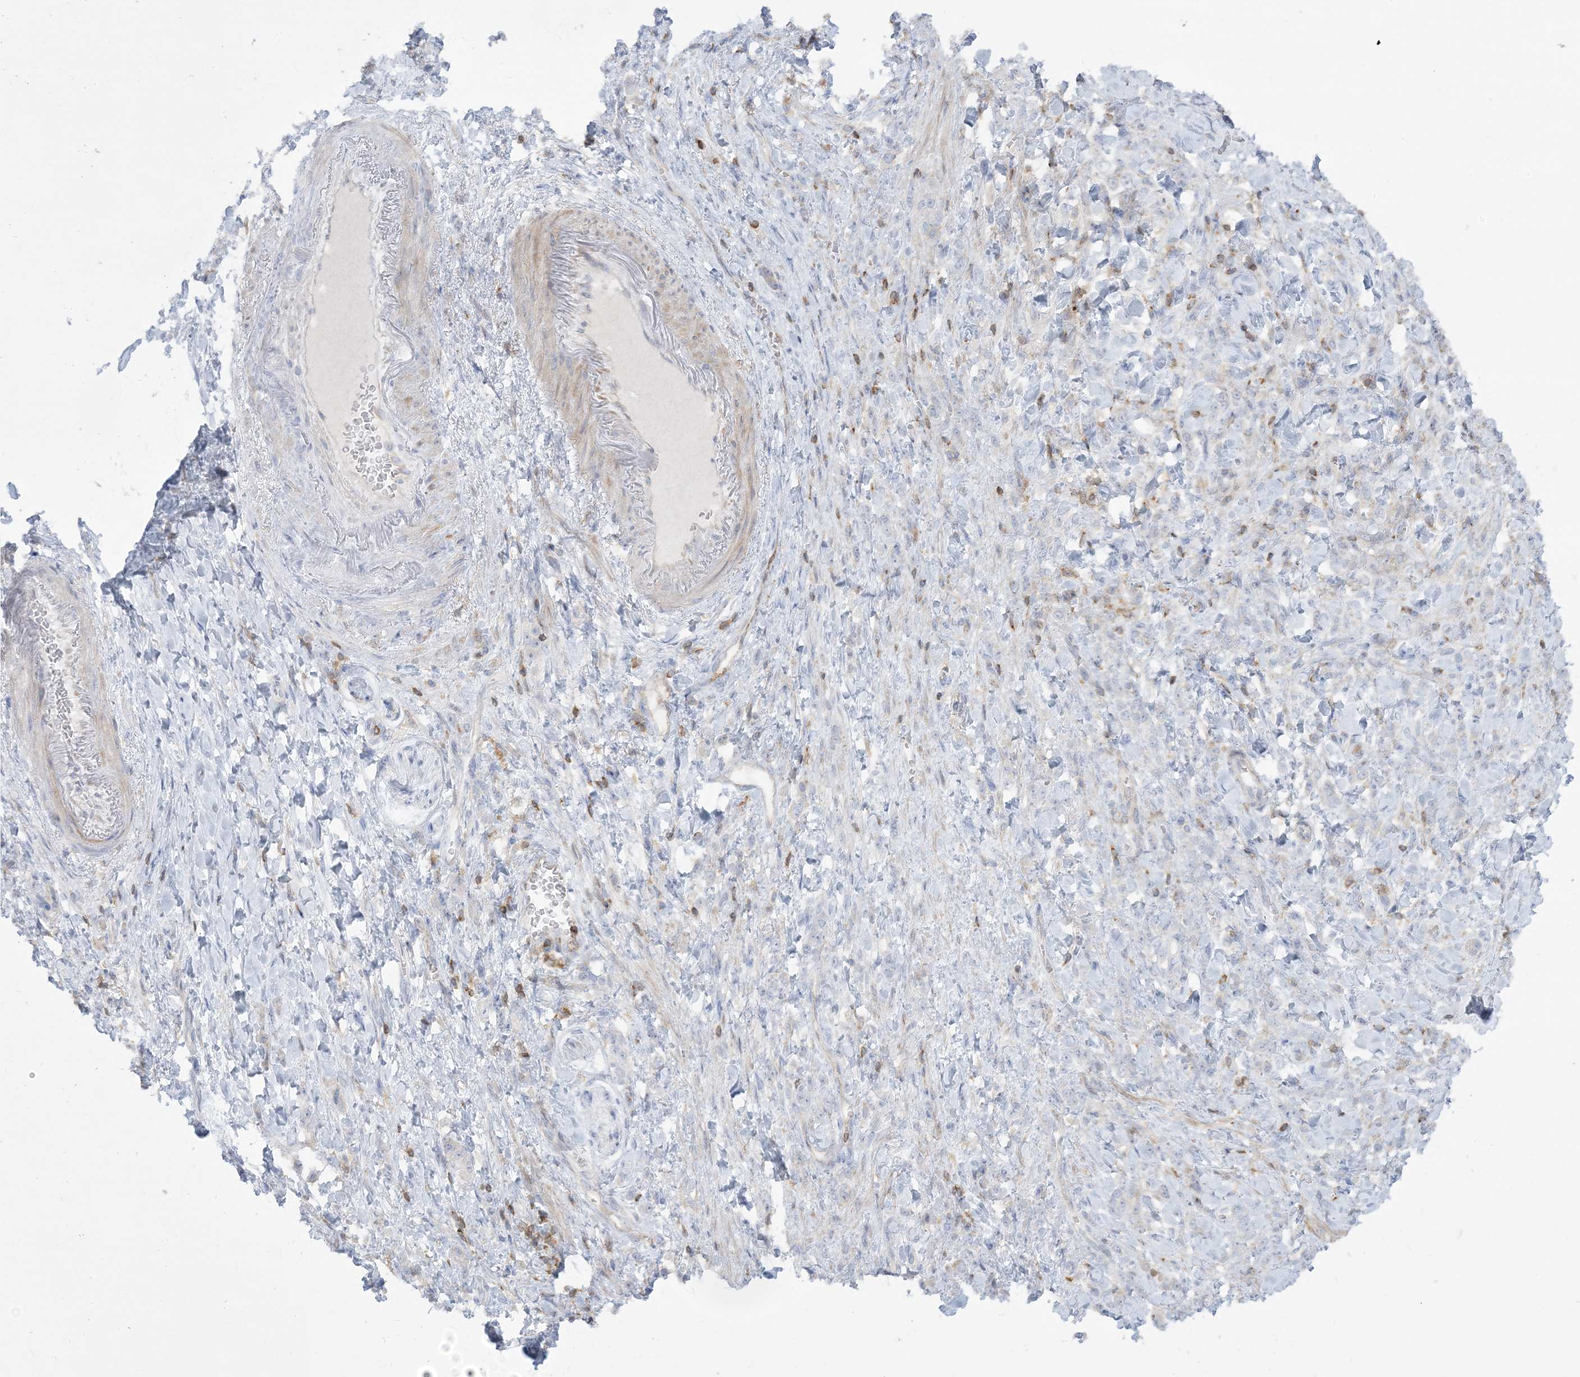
{"staining": {"intensity": "negative", "quantity": "none", "location": "none"}, "tissue": "stomach cancer", "cell_type": "Tumor cells", "image_type": "cancer", "snomed": [{"axis": "morphology", "description": "Normal tissue, NOS"}, {"axis": "morphology", "description": "Adenocarcinoma, NOS"}, {"axis": "topography", "description": "Stomach"}], "caption": "Stomach adenocarcinoma was stained to show a protein in brown. There is no significant expression in tumor cells. (DAB immunohistochemistry visualized using brightfield microscopy, high magnification).", "gene": "ARHGAP30", "patient": {"sex": "male", "age": 82}}